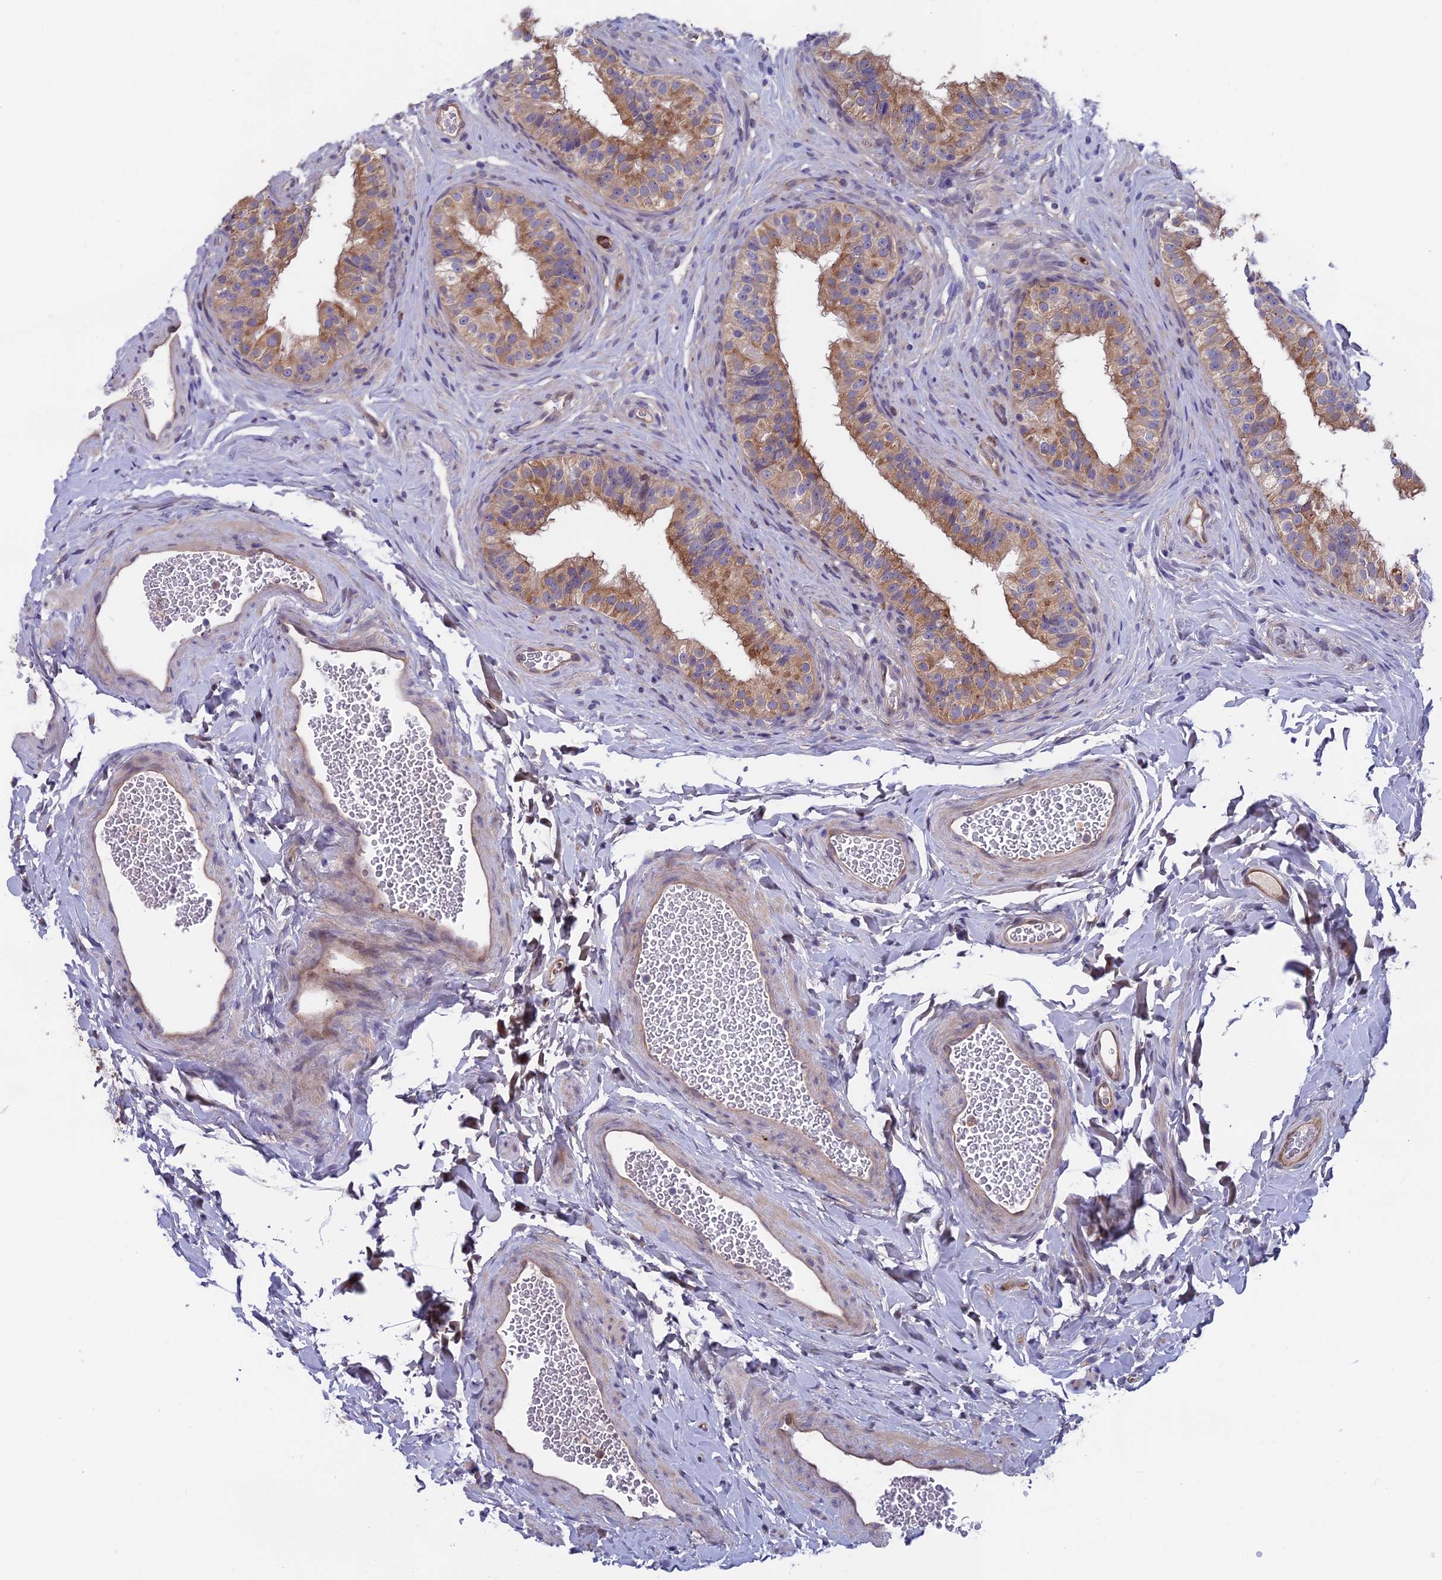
{"staining": {"intensity": "moderate", "quantity": "25%-75%", "location": "cytoplasmic/membranous"}, "tissue": "epididymis", "cell_type": "Glandular cells", "image_type": "normal", "snomed": [{"axis": "morphology", "description": "Normal tissue, NOS"}, {"axis": "topography", "description": "Epididymis"}], "caption": "Immunohistochemistry (IHC) of normal human epididymis displays medium levels of moderate cytoplasmic/membranous expression in about 25%-75% of glandular cells. Nuclei are stained in blue.", "gene": "MAST2", "patient": {"sex": "male", "age": 49}}